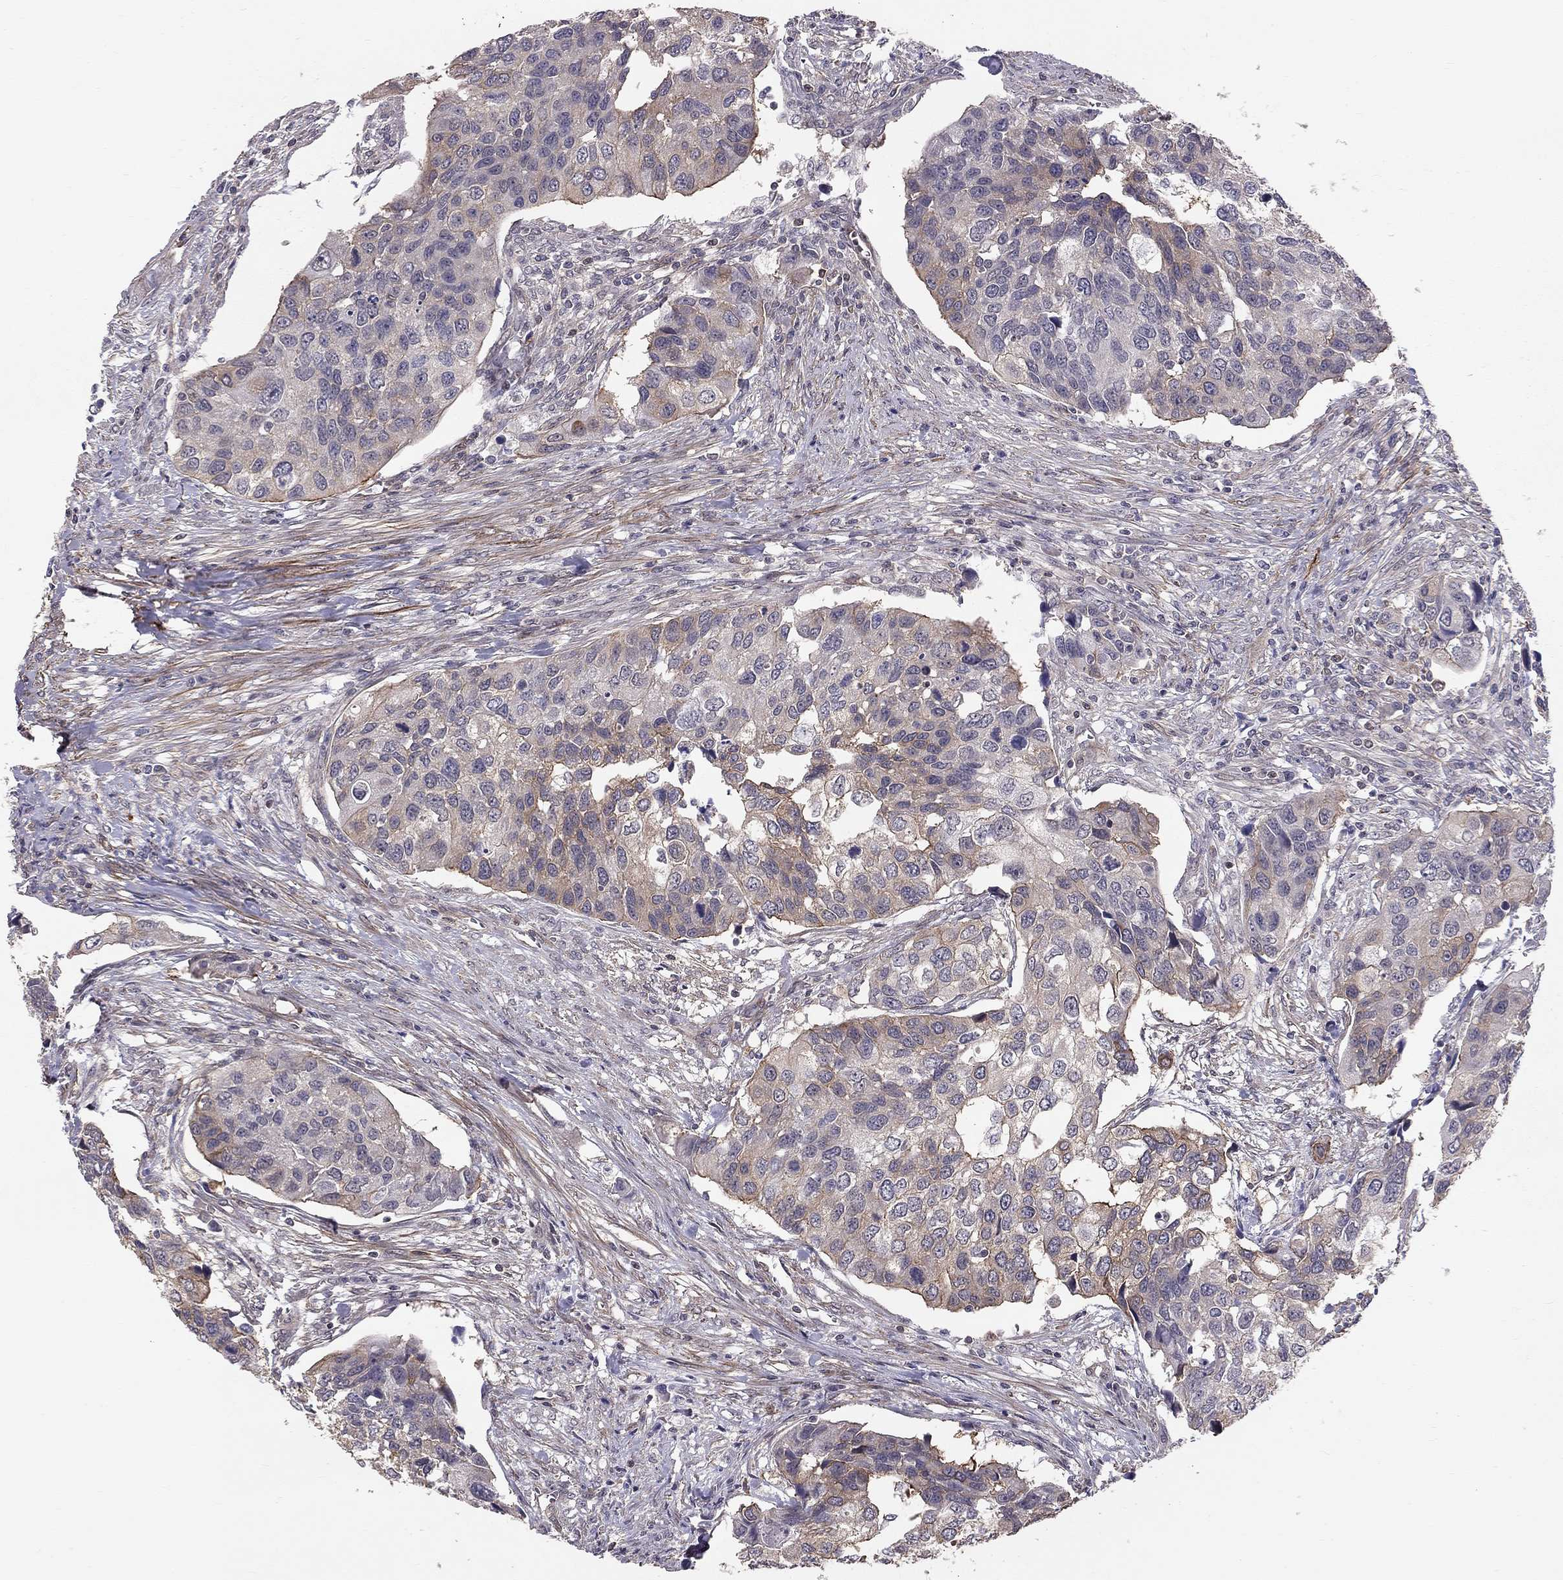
{"staining": {"intensity": "moderate", "quantity": "25%-75%", "location": "cytoplasmic/membranous"}, "tissue": "urothelial cancer", "cell_type": "Tumor cells", "image_type": "cancer", "snomed": [{"axis": "morphology", "description": "Urothelial carcinoma, High grade"}, {"axis": "topography", "description": "Urinary bladder"}], "caption": "Approximately 25%-75% of tumor cells in human high-grade urothelial carcinoma display moderate cytoplasmic/membranous protein staining as visualized by brown immunohistochemical staining.", "gene": "GJB4", "patient": {"sex": "male", "age": 60}}